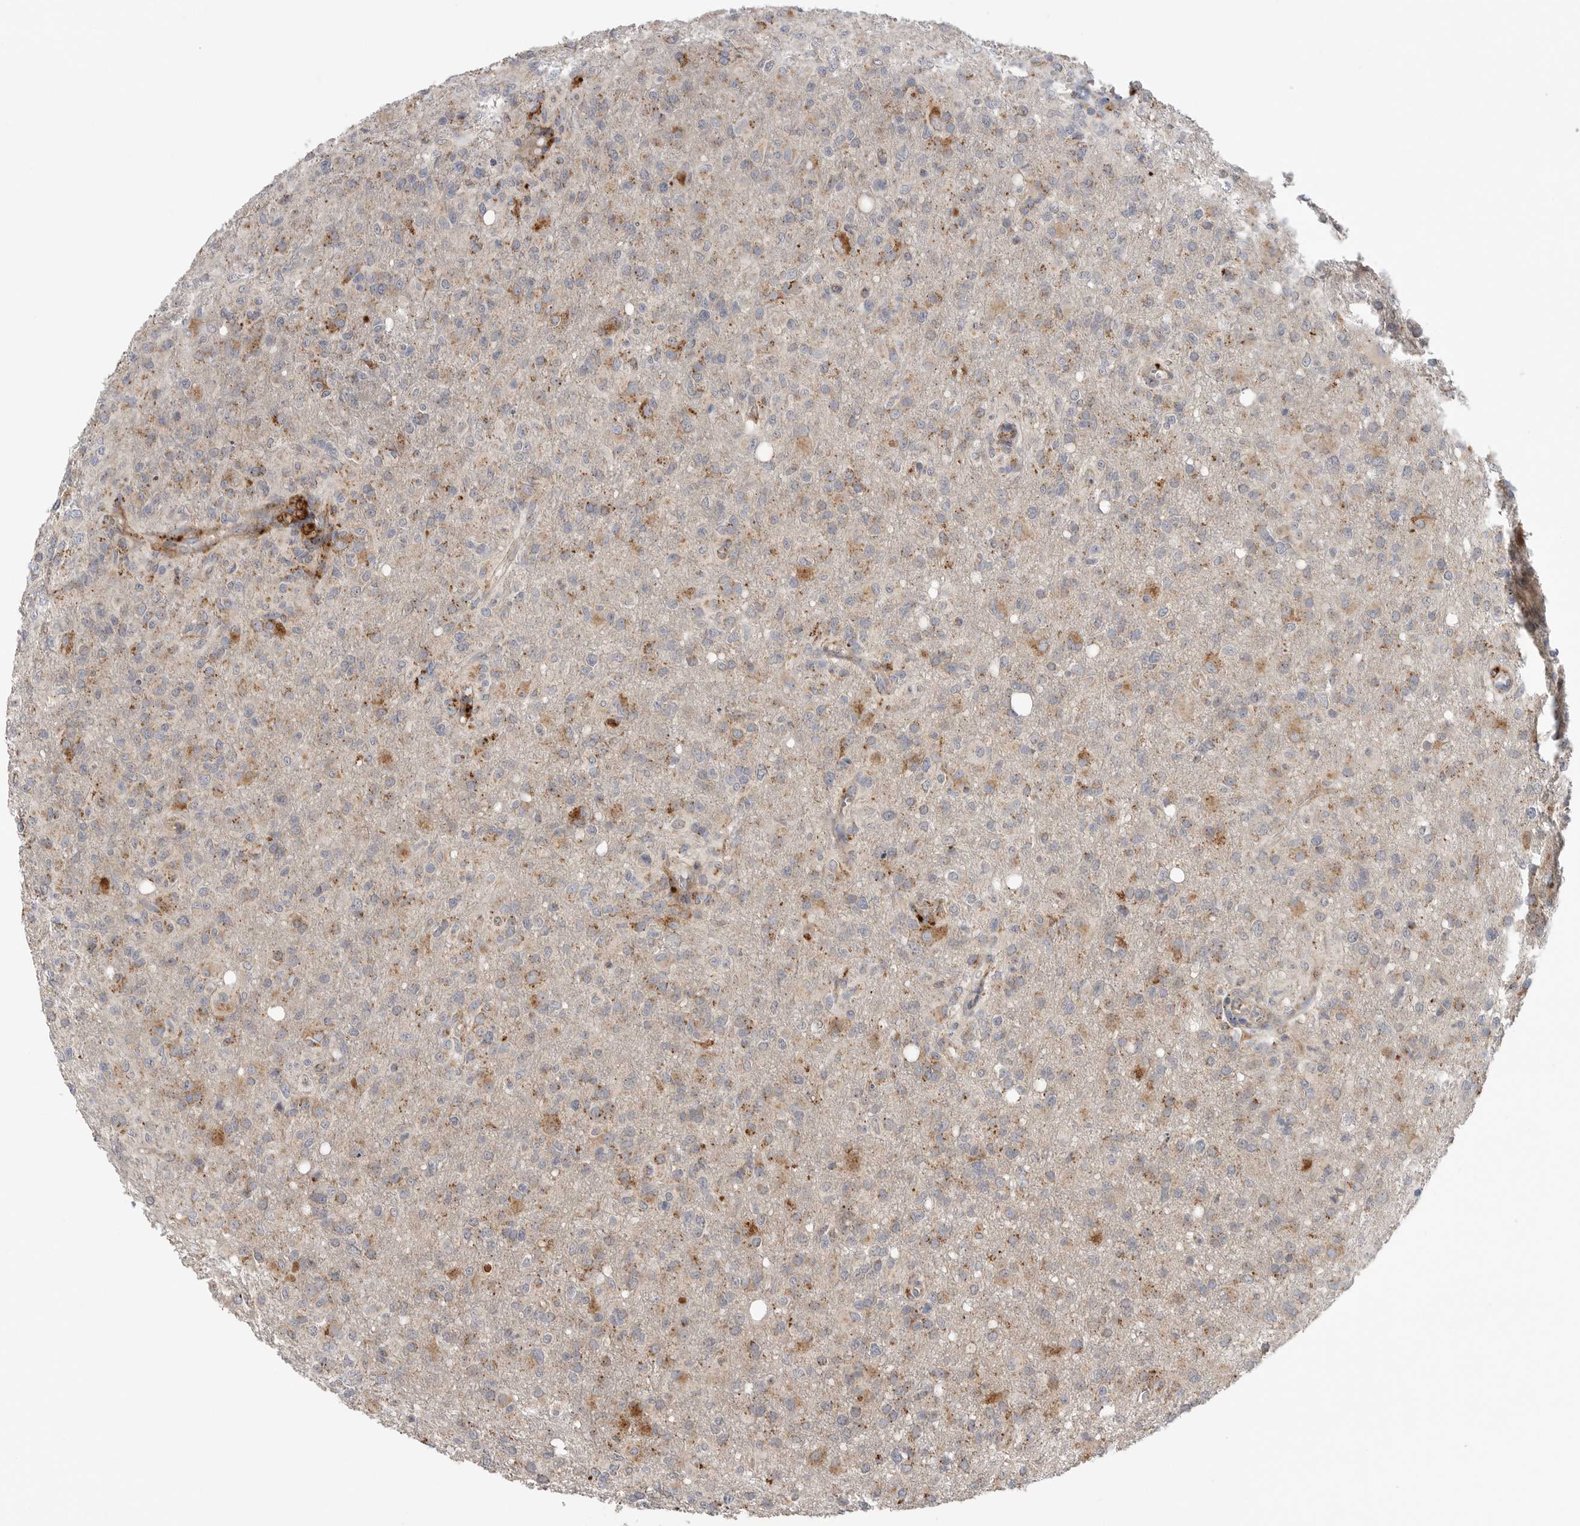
{"staining": {"intensity": "moderate", "quantity": "25%-75%", "location": "cytoplasmic/membranous"}, "tissue": "glioma", "cell_type": "Tumor cells", "image_type": "cancer", "snomed": [{"axis": "morphology", "description": "Glioma, malignant, High grade"}, {"axis": "topography", "description": "Brain"}], "caption": "IHC of human malignant glioma (high-grade) exhibits medium levels of moderate cytoplasmic/membranous expression in about 25%-75% of tumor cells.", "gene": "GALNS", "patient": {"sex": "female", "age": 57}}